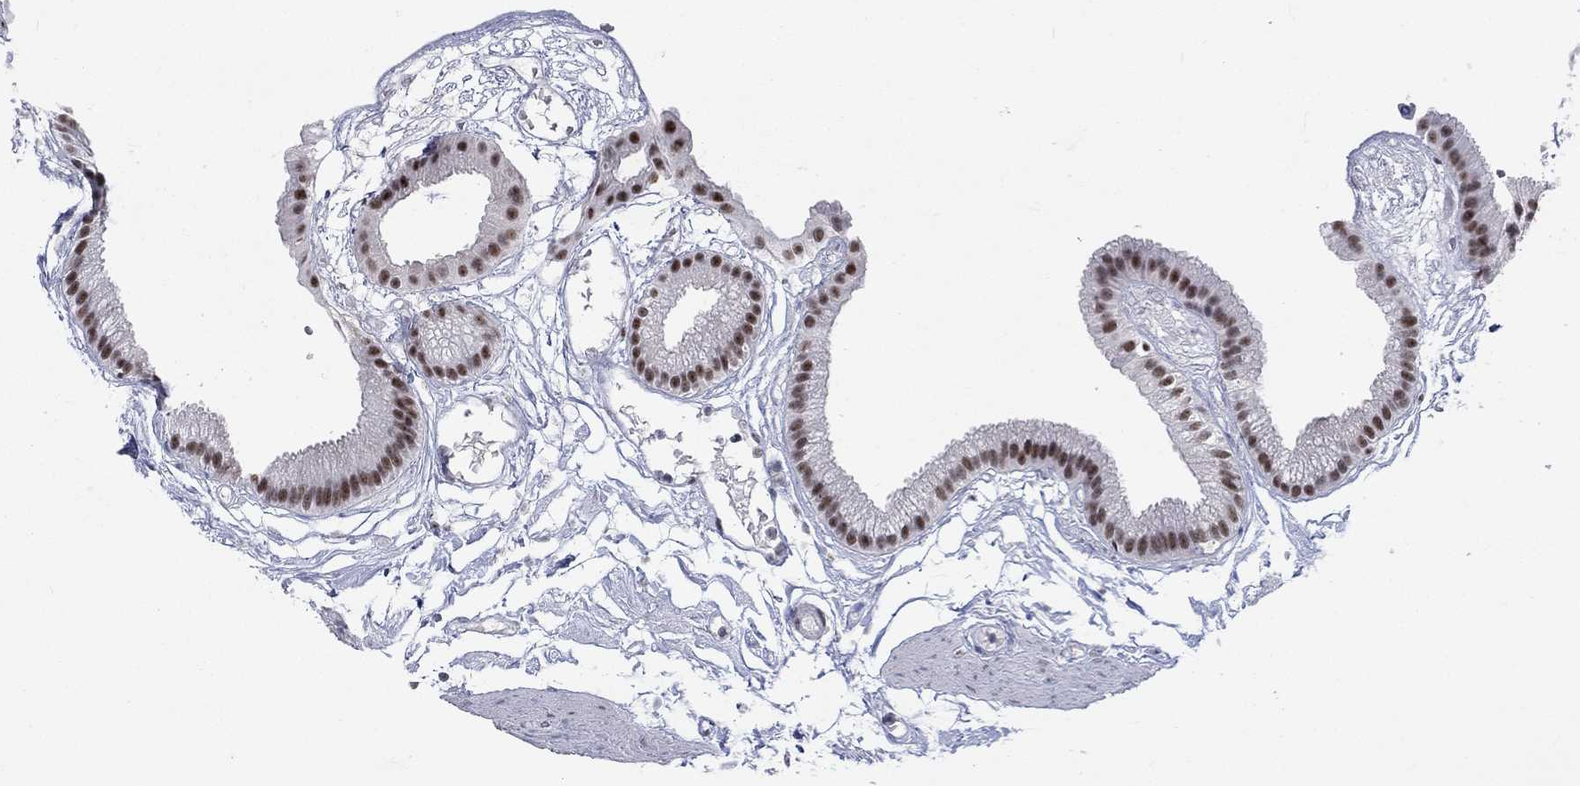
{"staining": {"intensity": "moderate", "quantity": ">75%", "location": "nuclear"}, "tissue": "gallbladder", "cell_type": "Glandular cells", "image_type": "normal", "snomed": [{"axis": "morphology", "description": "Normal tissue, NOS"}, {"axis": "topography", "description": "Gallbladder"}], "caption": "The image shows immunohistochemical staining of unremarkable gallbladder. There is moderate nuclear staining is seen in about >75% of glandular cells. The staining is performed using DAB brown chromogen to label protein expression. The nuclei are counter-stained blue using hematoxylin.", "gene": "FYTTD1", "patient": {"sex": "female", "age": 45}}